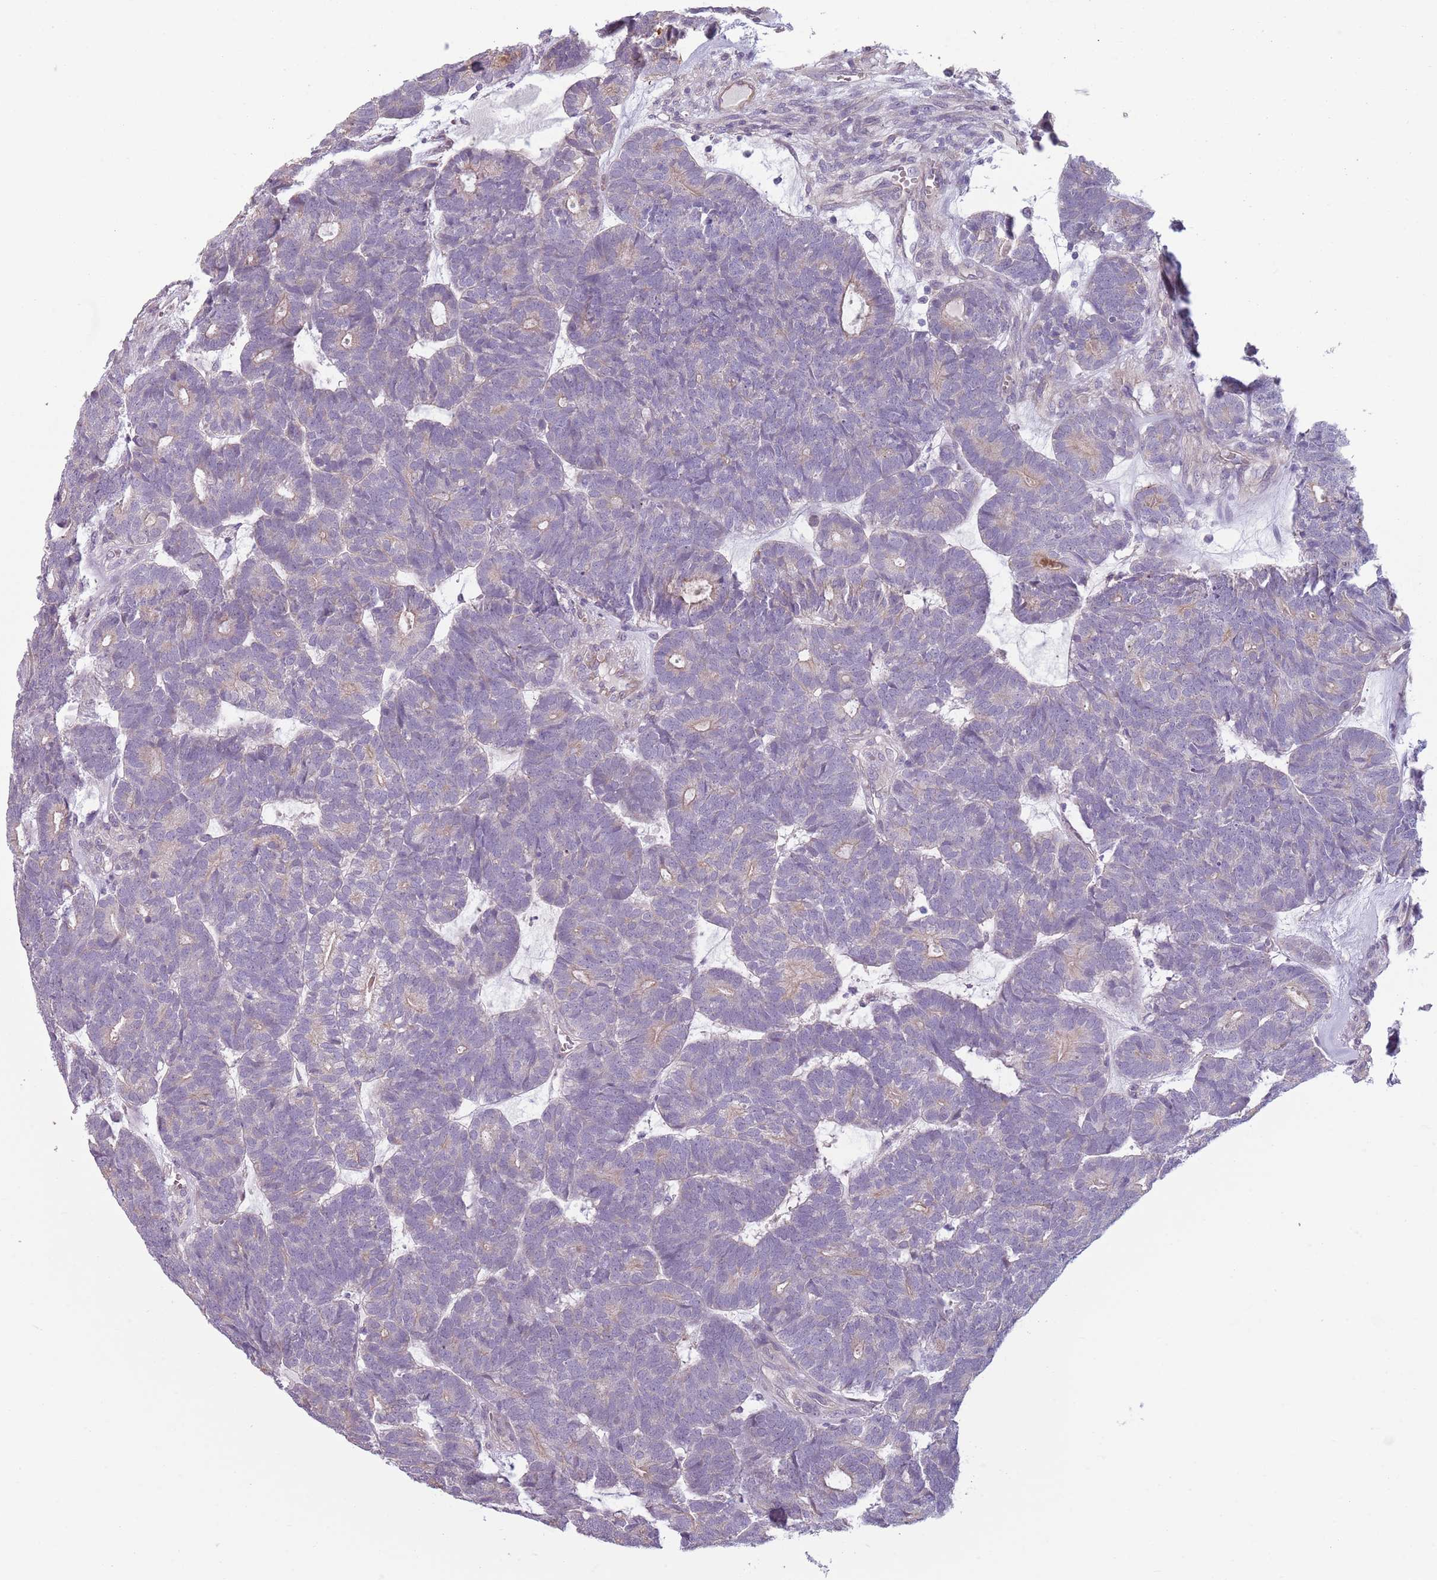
{"staining": {"intensity": "negative", "quantity": "none", "location": "none"}, "tissue": "head and neck cancer", "cell_type": "Tumor cells", "image_type": "cancer", "snomed": [{"axis": "morphology", "description": "Adenocarcinoma, NOS"}, {"axis": "topography", "description": "Head-Neck"}], "caption": "DAB (3,3'-diaminobenzidine) immunohistochemical staining of human head and neck cancer (adenocarcinoma) displays no significant staining in tumor cells.", "gene": "TLCD2", "patient": {"sex": "female", "age": 81}}